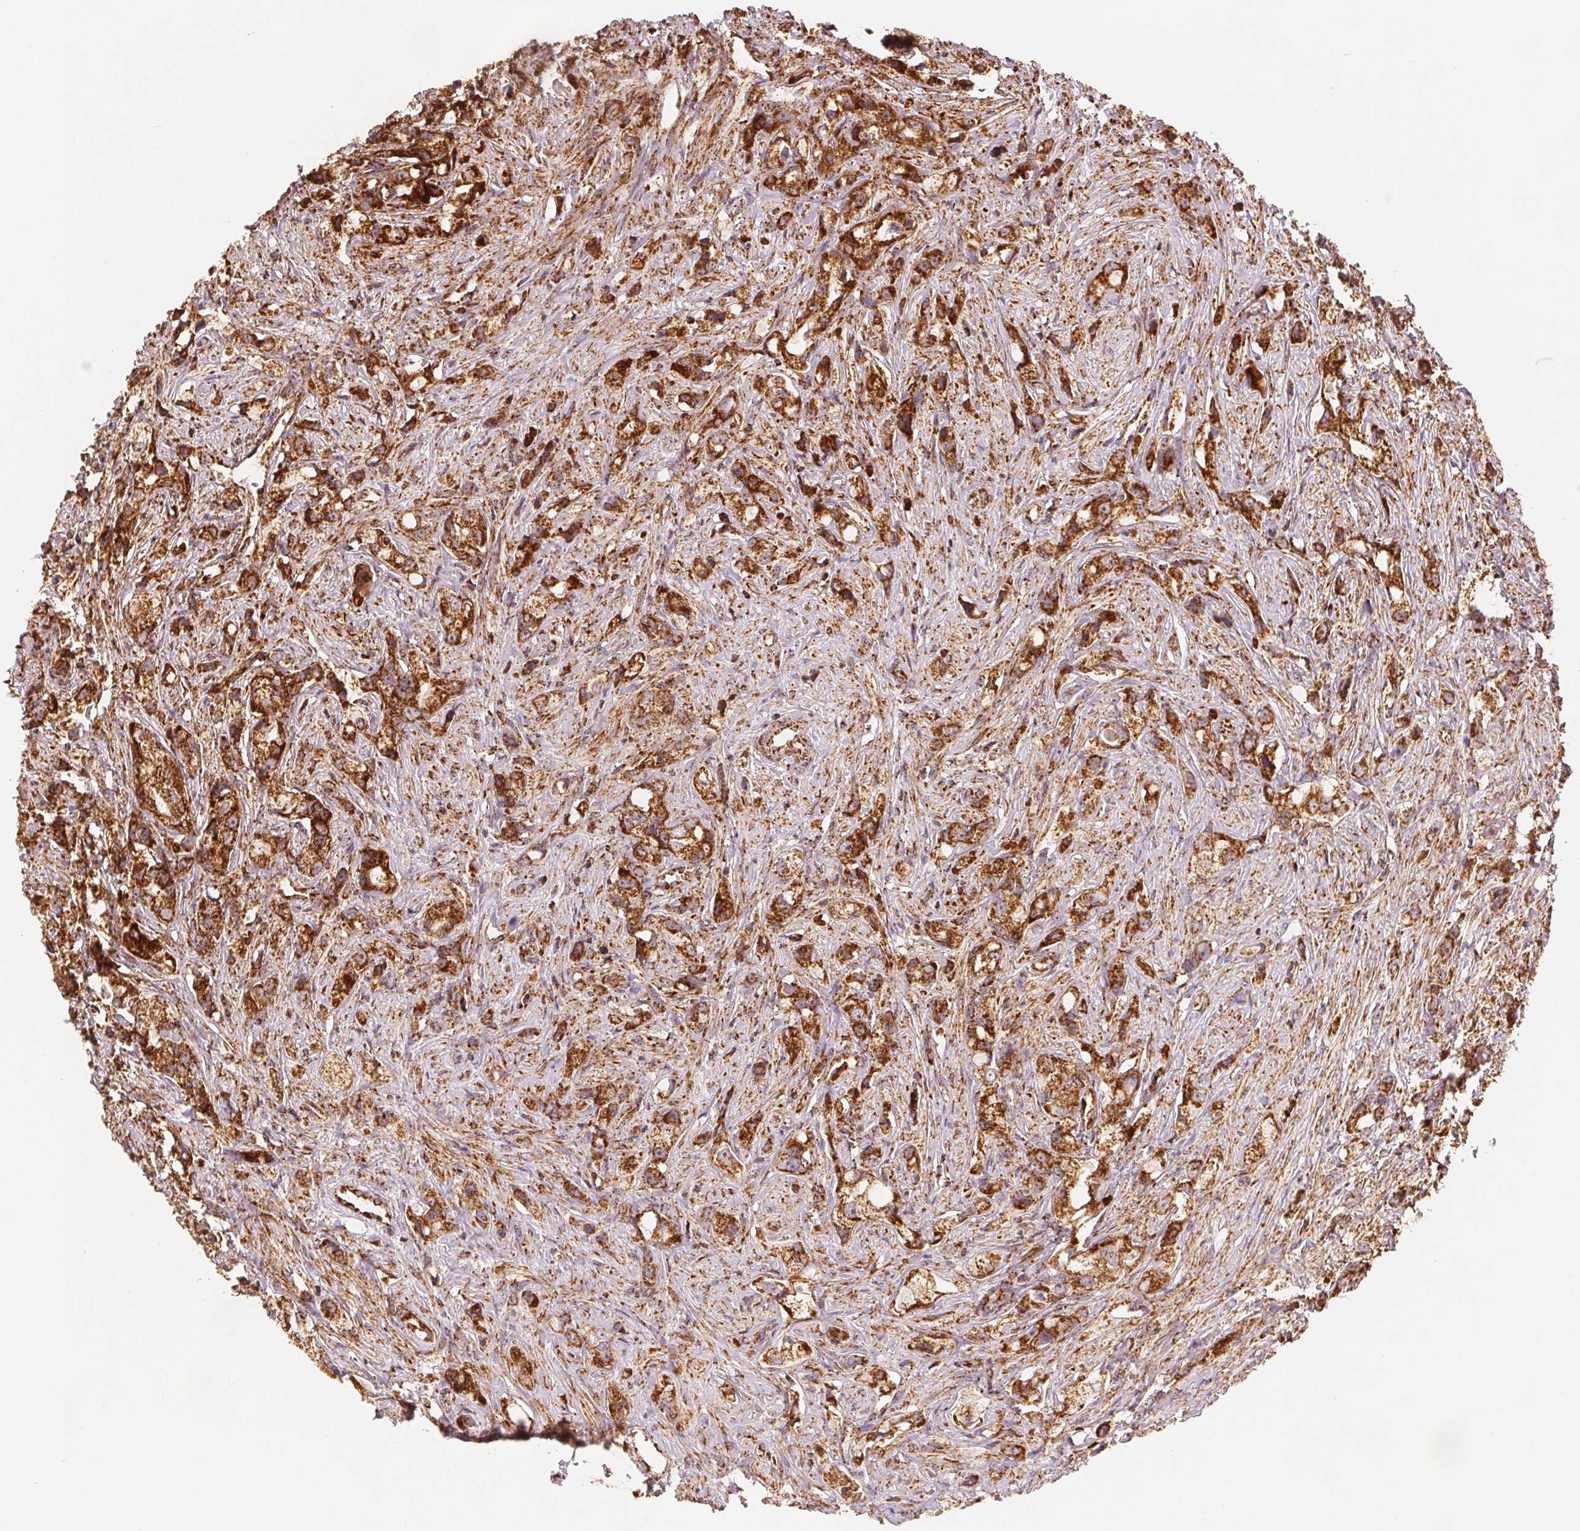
{"staining": {"intensity": "strong", "quantity": ">75%", "location": "cytoplasmic/membranous"}, "tissue": "prostate cancer", "cell_type": "Tumor cells", "image_type": "cancer", "snomed": [{"axis": "morphology", "description": "Adenocarcinoma, High grade"}, {"axis": "topography", "description": "Prostate"}], "caption": "A histopathology image of adenocarcinoma (high-grade) (prostate) stained for a protein reveals strong cytoplasmic/membranous brown staining in tumor cells.", "gene": "SDHB", "patient": {"sex": "male", "age": 75}}